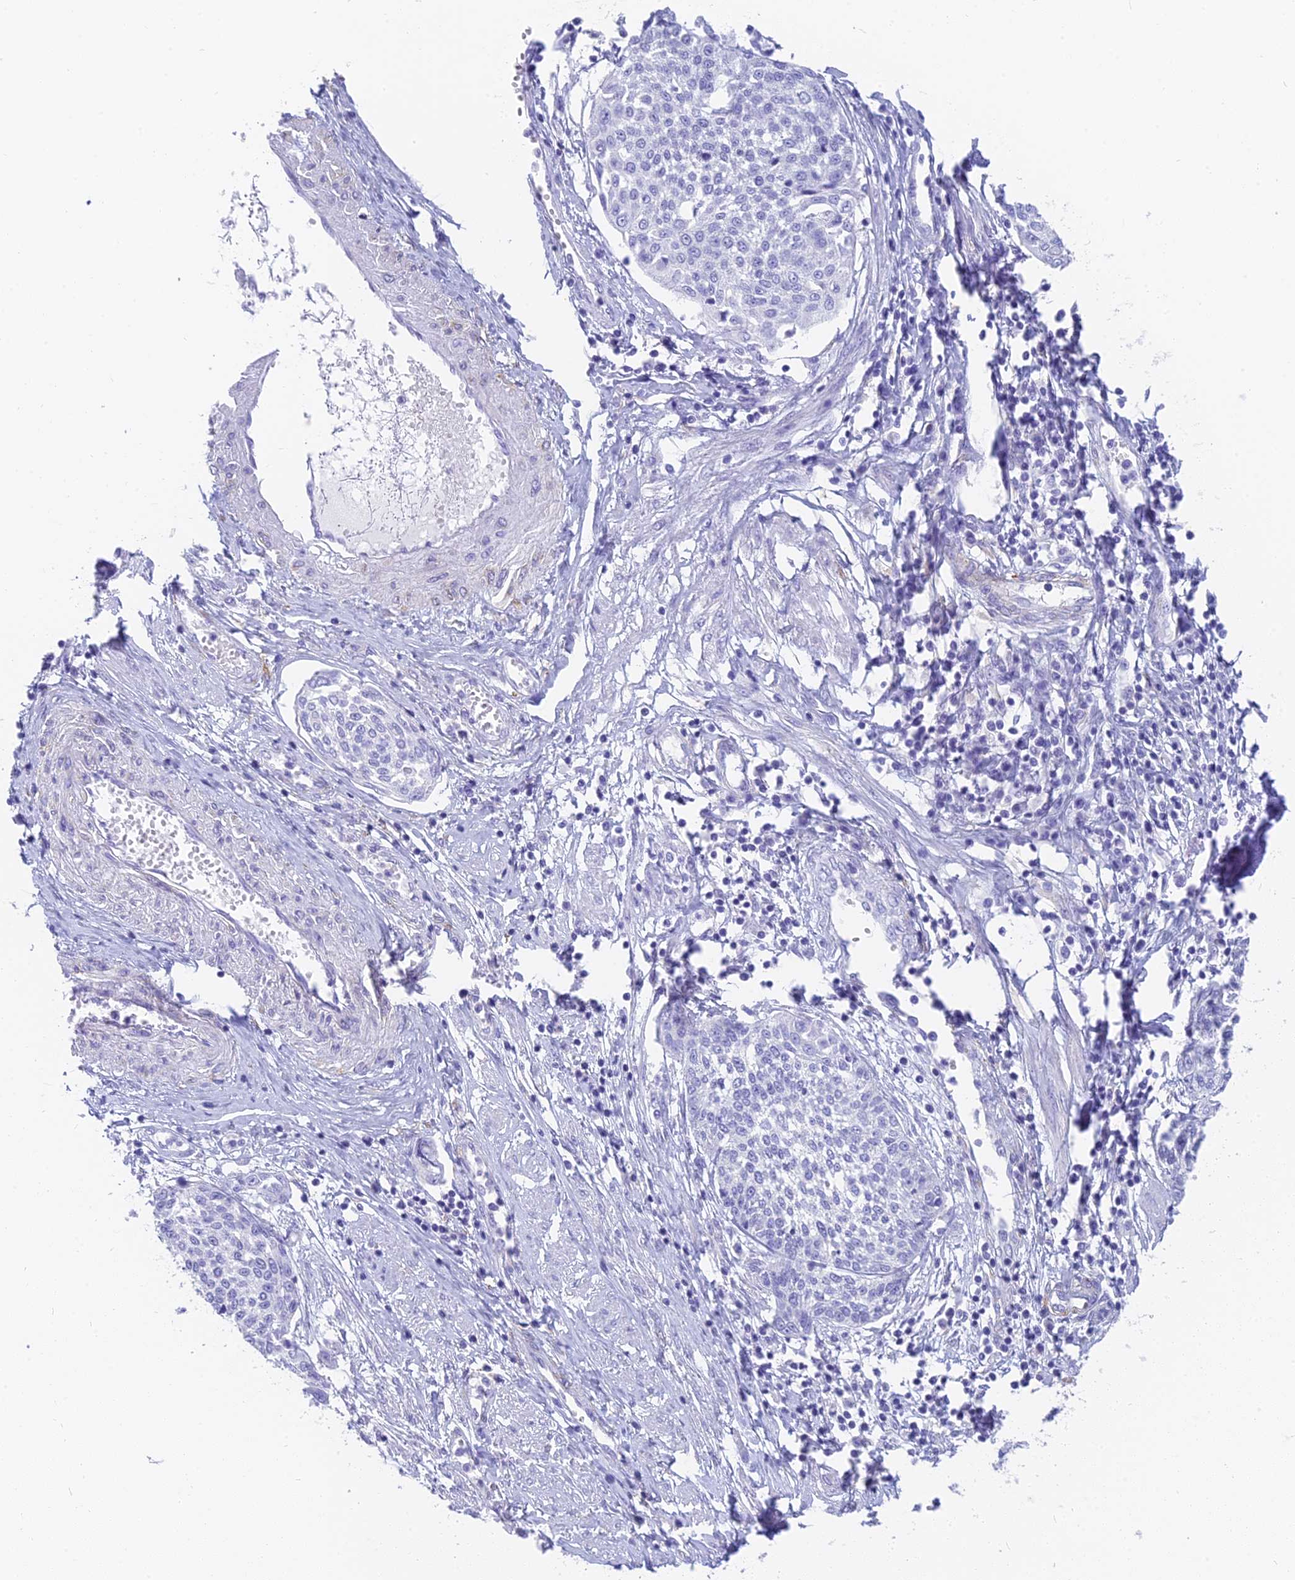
{"staining": {"intensity": "negative", "quantity": "none", "location": "none"}, "tissue": "cervical cancer", "cell_type": "Tumor cells", "image_type": "cancer", "snomed": [{"axis": "morphology", "description": "Squamous cell carcinoma, NOS"}, {"axis": "topography", "description": "Cervix"}], "caption": "Immunohistochemical staining of human cervical squamous cell carcinoma displays no significant staining in tumor cells.", "gene": "SLC36A2", "patient": {"sex": "female", "age": 34}}